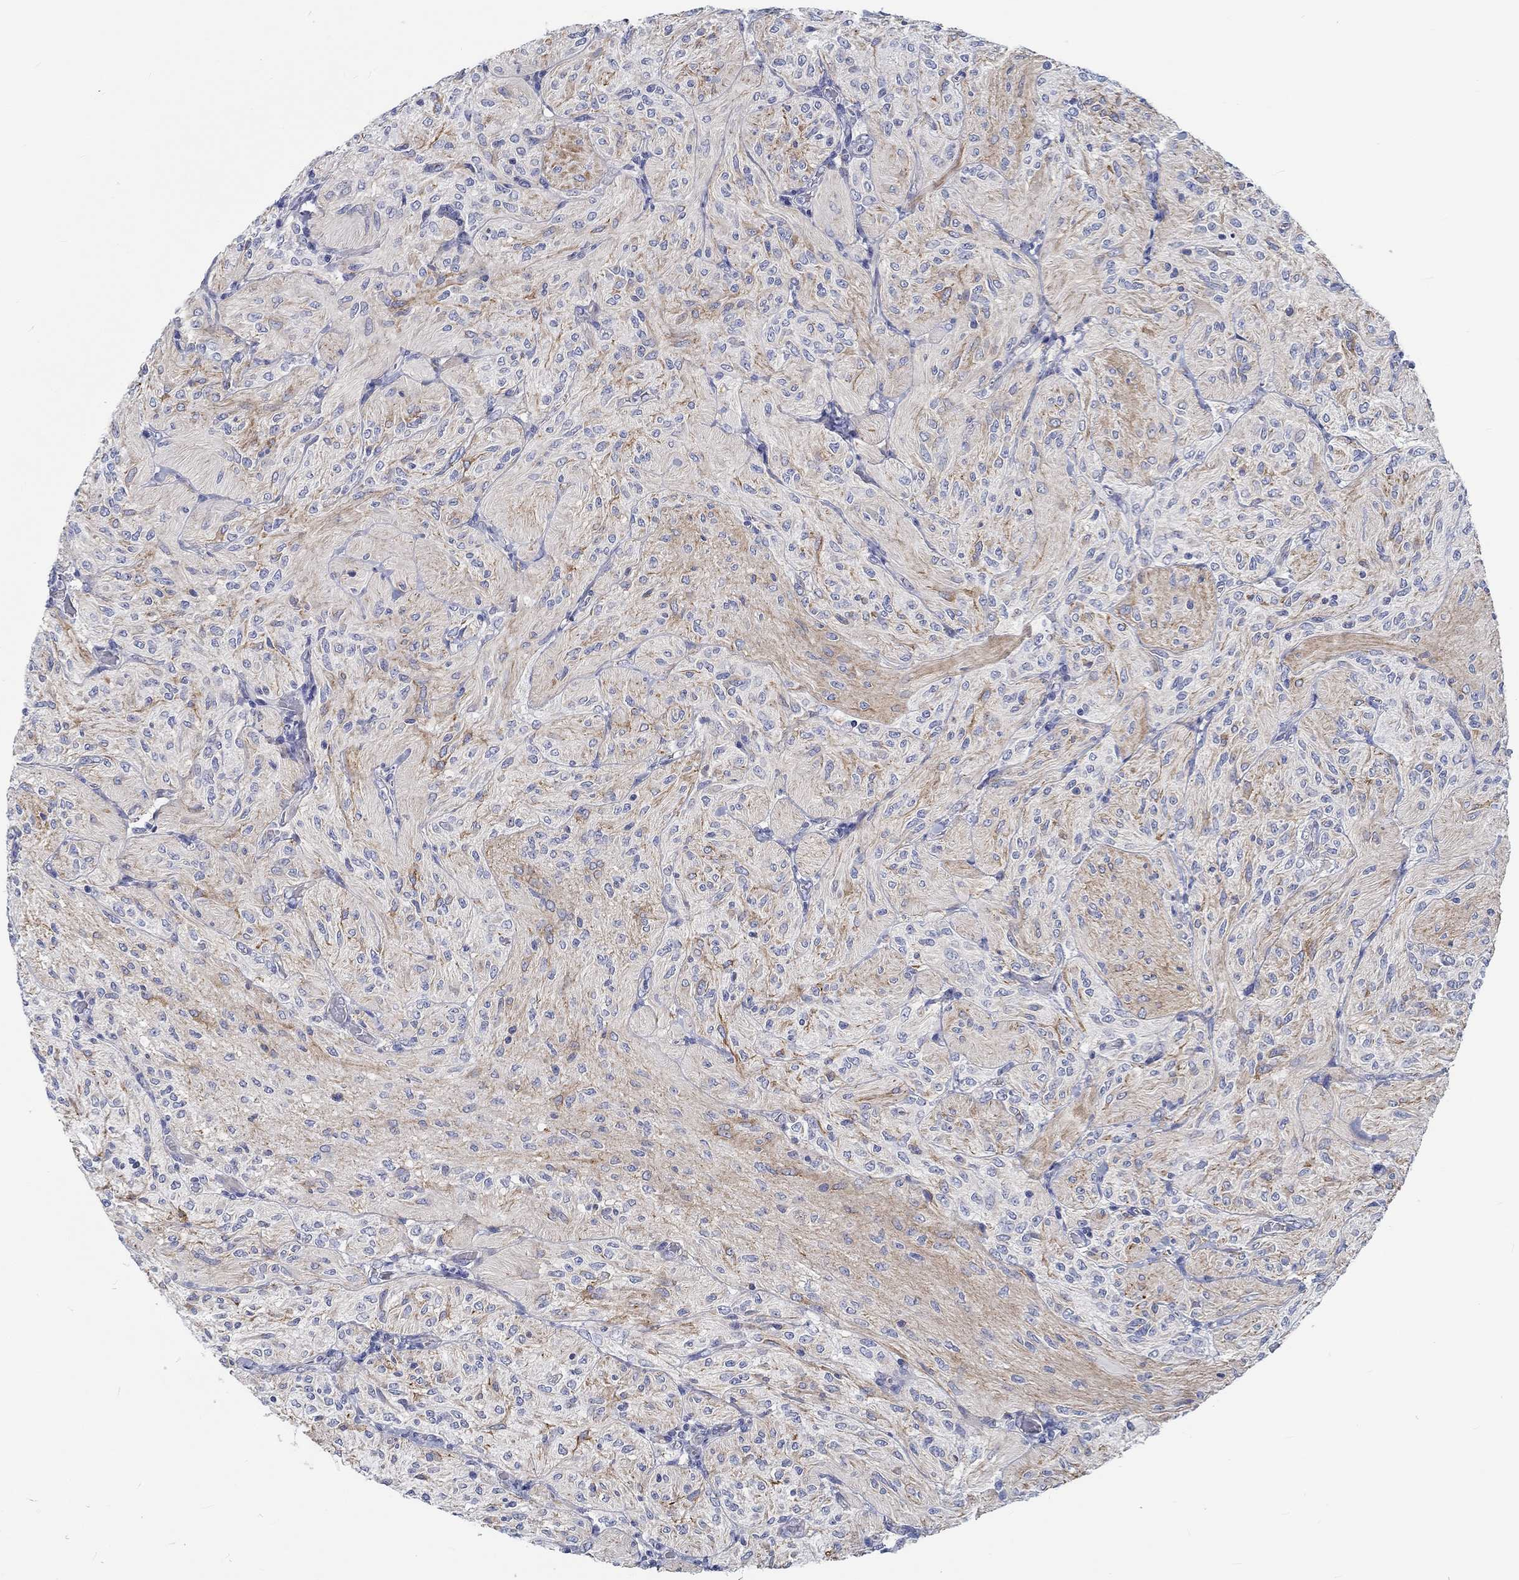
{"staining": {"intensity": "negative", "quantity": "none", "location": "none"}, "tissue": "glioma", "cell_type": "Tumor cells", "image_type": "cancer", "snomed": [{"axis": "morphology", "description": "Glioma, malignant, Low grade"}, {"axis": "topography", "description": "Brain"}], "caption": "Micrograph shows no significant protein expression in tumor cells of glioma. (DAB (3,3'-diaminobenzidine) immunohistochemistry, high magnification).", "gene": "MYBPC1", "patient": {"sex": "male", "age": 3}}